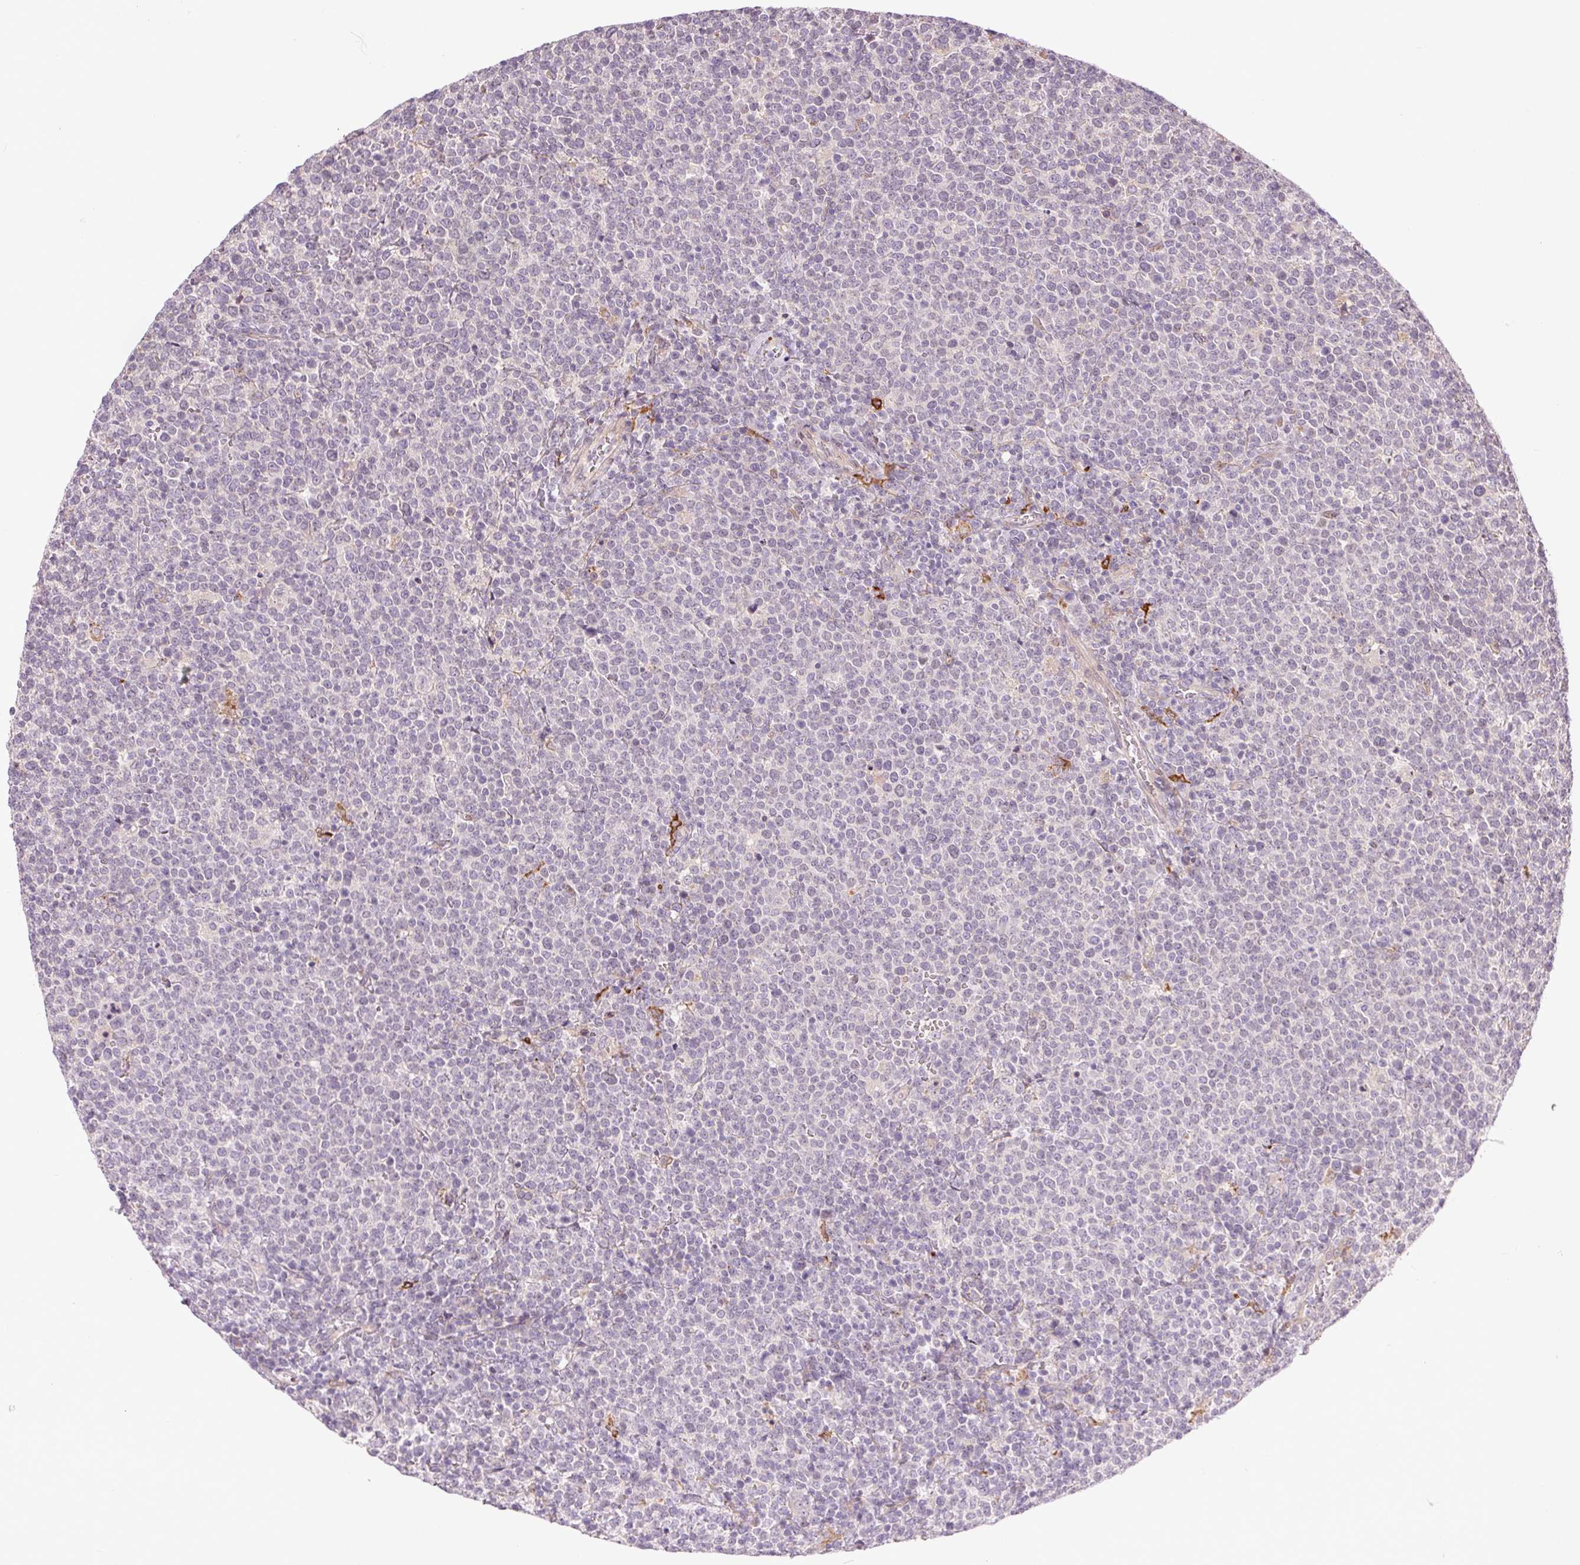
{"staining": {"intensity": "negative", "quantity": "none", "location": "none"}, "tissue": "lymphoma", "cell_type": "Tumor cells", "image_type": "cancer", "snomed": [{"axis": "morphology", "description": "Malignant lymphoma, non-Hodgkin's type, High grade"}, {"axis": "topography", "description": "Lymph node"}], "caption": "IHC image of lymphoma stained for a protein (brown), which displays no expression in tumor cells.", "gene": "METTL17", "patient": {"sex": "male", "age": 61}}